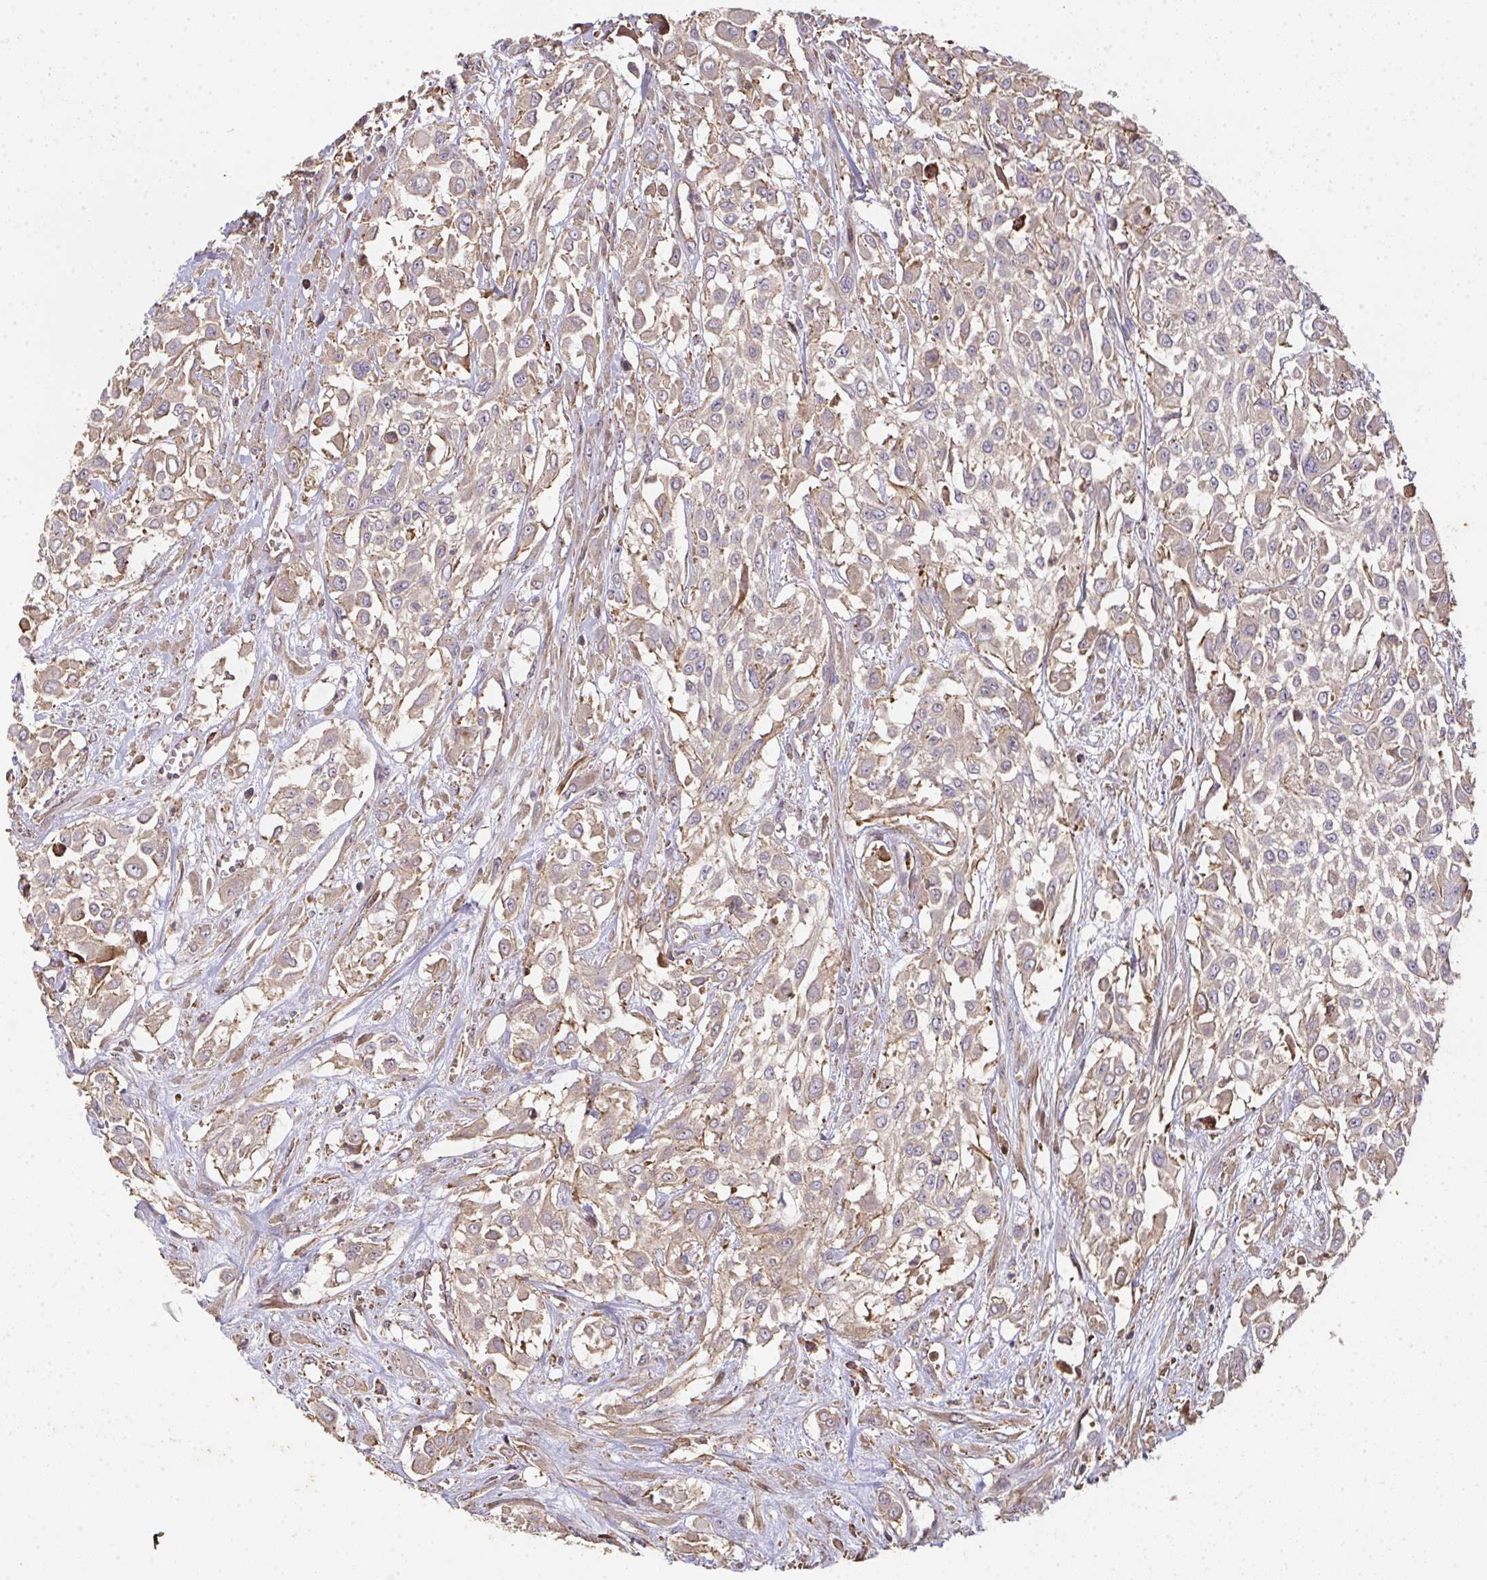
{"staining": {"intensity": "weak", "quantity": ">75%", "location": "cytoplasmic/membranous"}, "tissue": "urothelial cancer", "cell_type": "Tumor cells", "image_type": "cancer", "snomed": [{"axis": "morphology", "description": "Urothelial carcinoma, High grade"}, {"axis": "topography", "description": "Urinary bladder"}], "caption": "Immunohistochemistry (DAB (3,3'-diaminobenzidine)) staining of urothelial cancer exhibits weak cytoplasmic/membranous protein expression in about >75% of tumor cells.", "gene": "TNMD", "patient": {"sex": "male", "age": 57}}